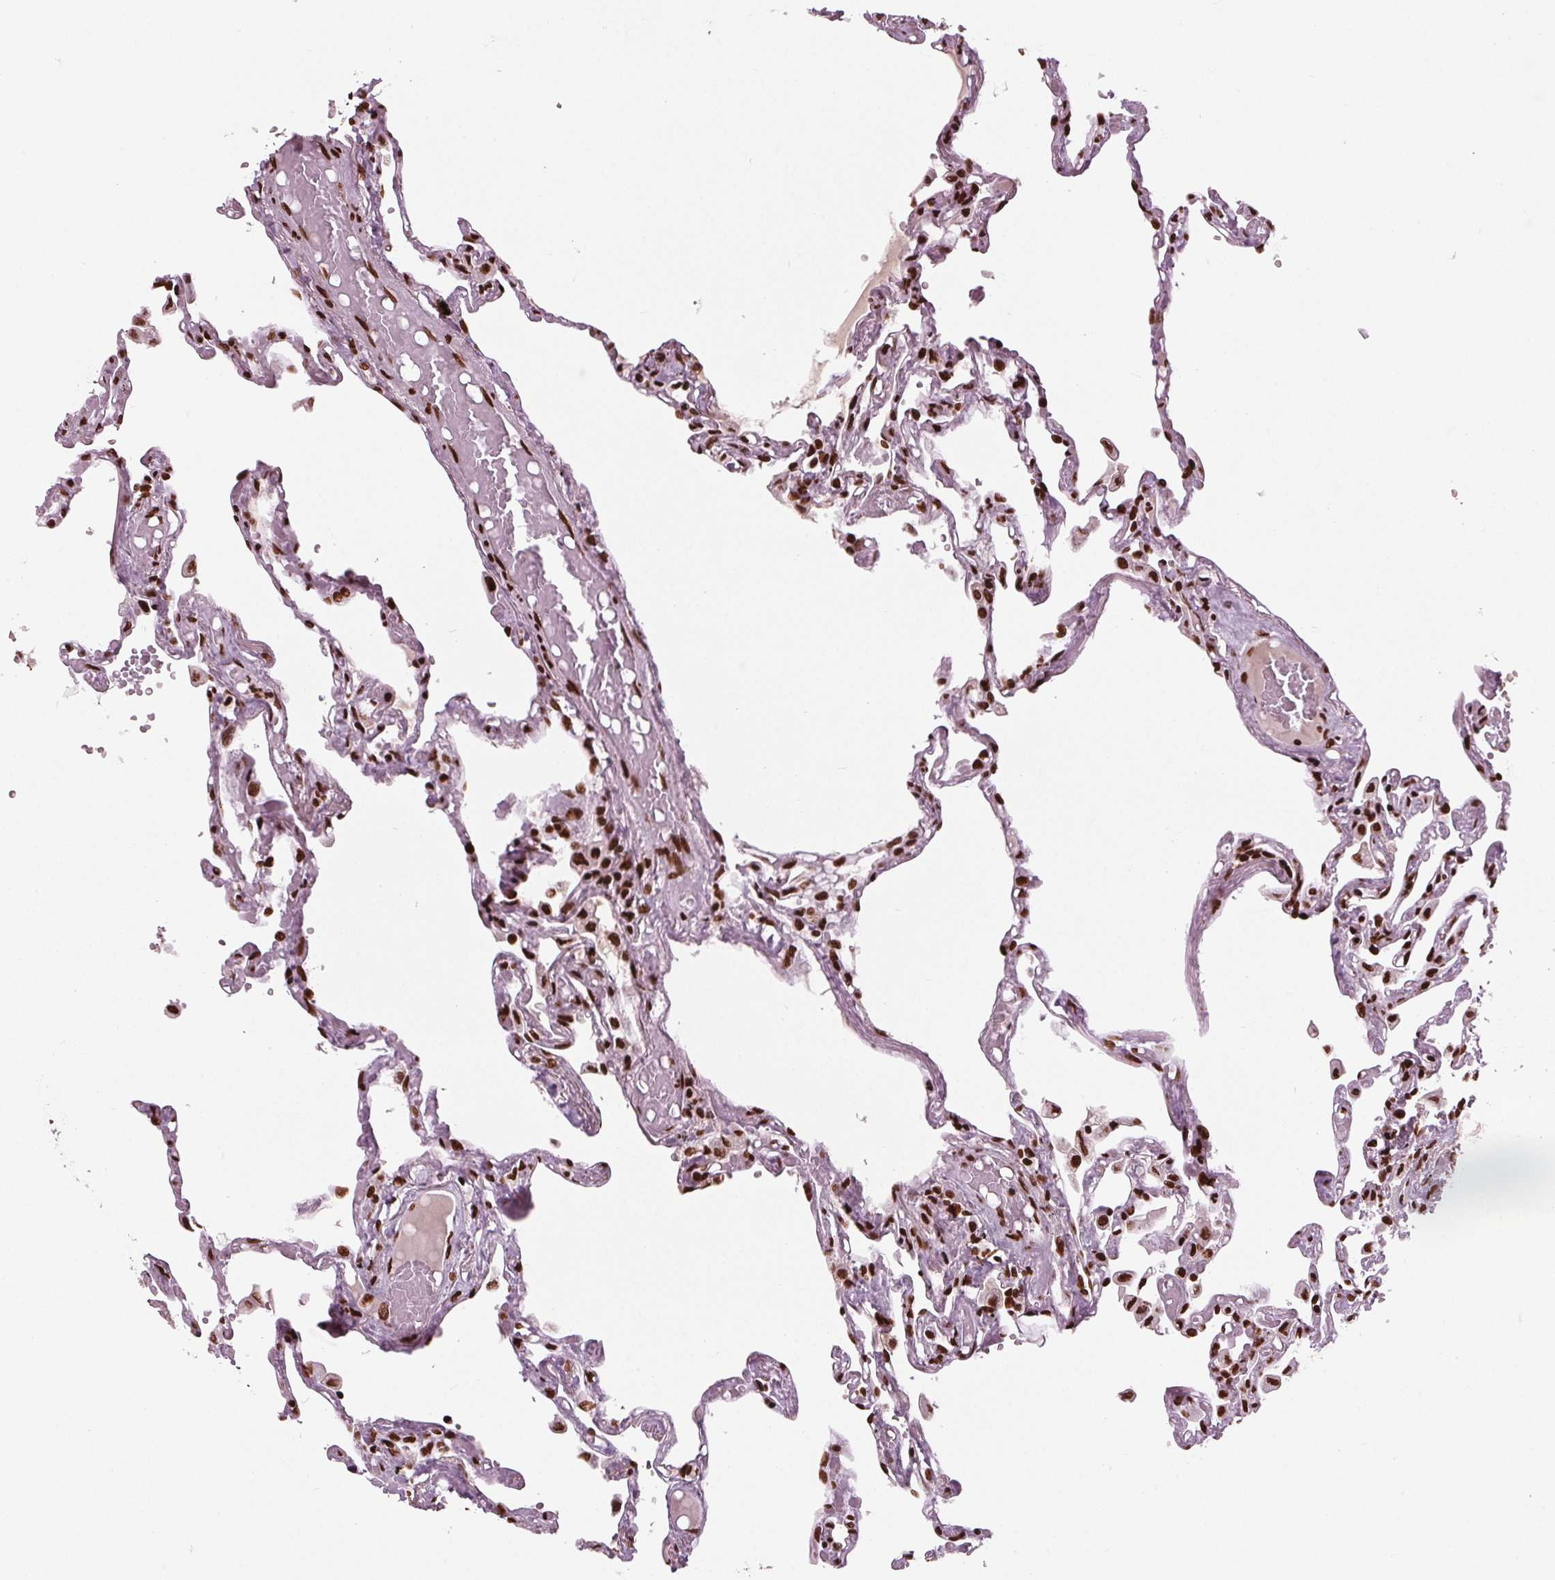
{"staining": {"intensity": "strong", "quantity": ">75%", "location": "nuclear"}, "tissue": "lung", "cell_type": "Alveolar cells", "image_type": "normal", "snomed": [{"axis": "morphology", "description": "Normal tissue, NOS"}, {"axis": "morphology", "description": "Adenocarcinoma, NOS"}, {"axis": "topography", "description": "Cartilage tissue"}, {"axis": "topography", "description": "Lung"}], "caption": "Human lung stained with a brown dye displays strong nuclear positive positivity in about >75% of alveolar cells.", "gene": "BRD4", "patient": {"sex": "female", "age": 67}}